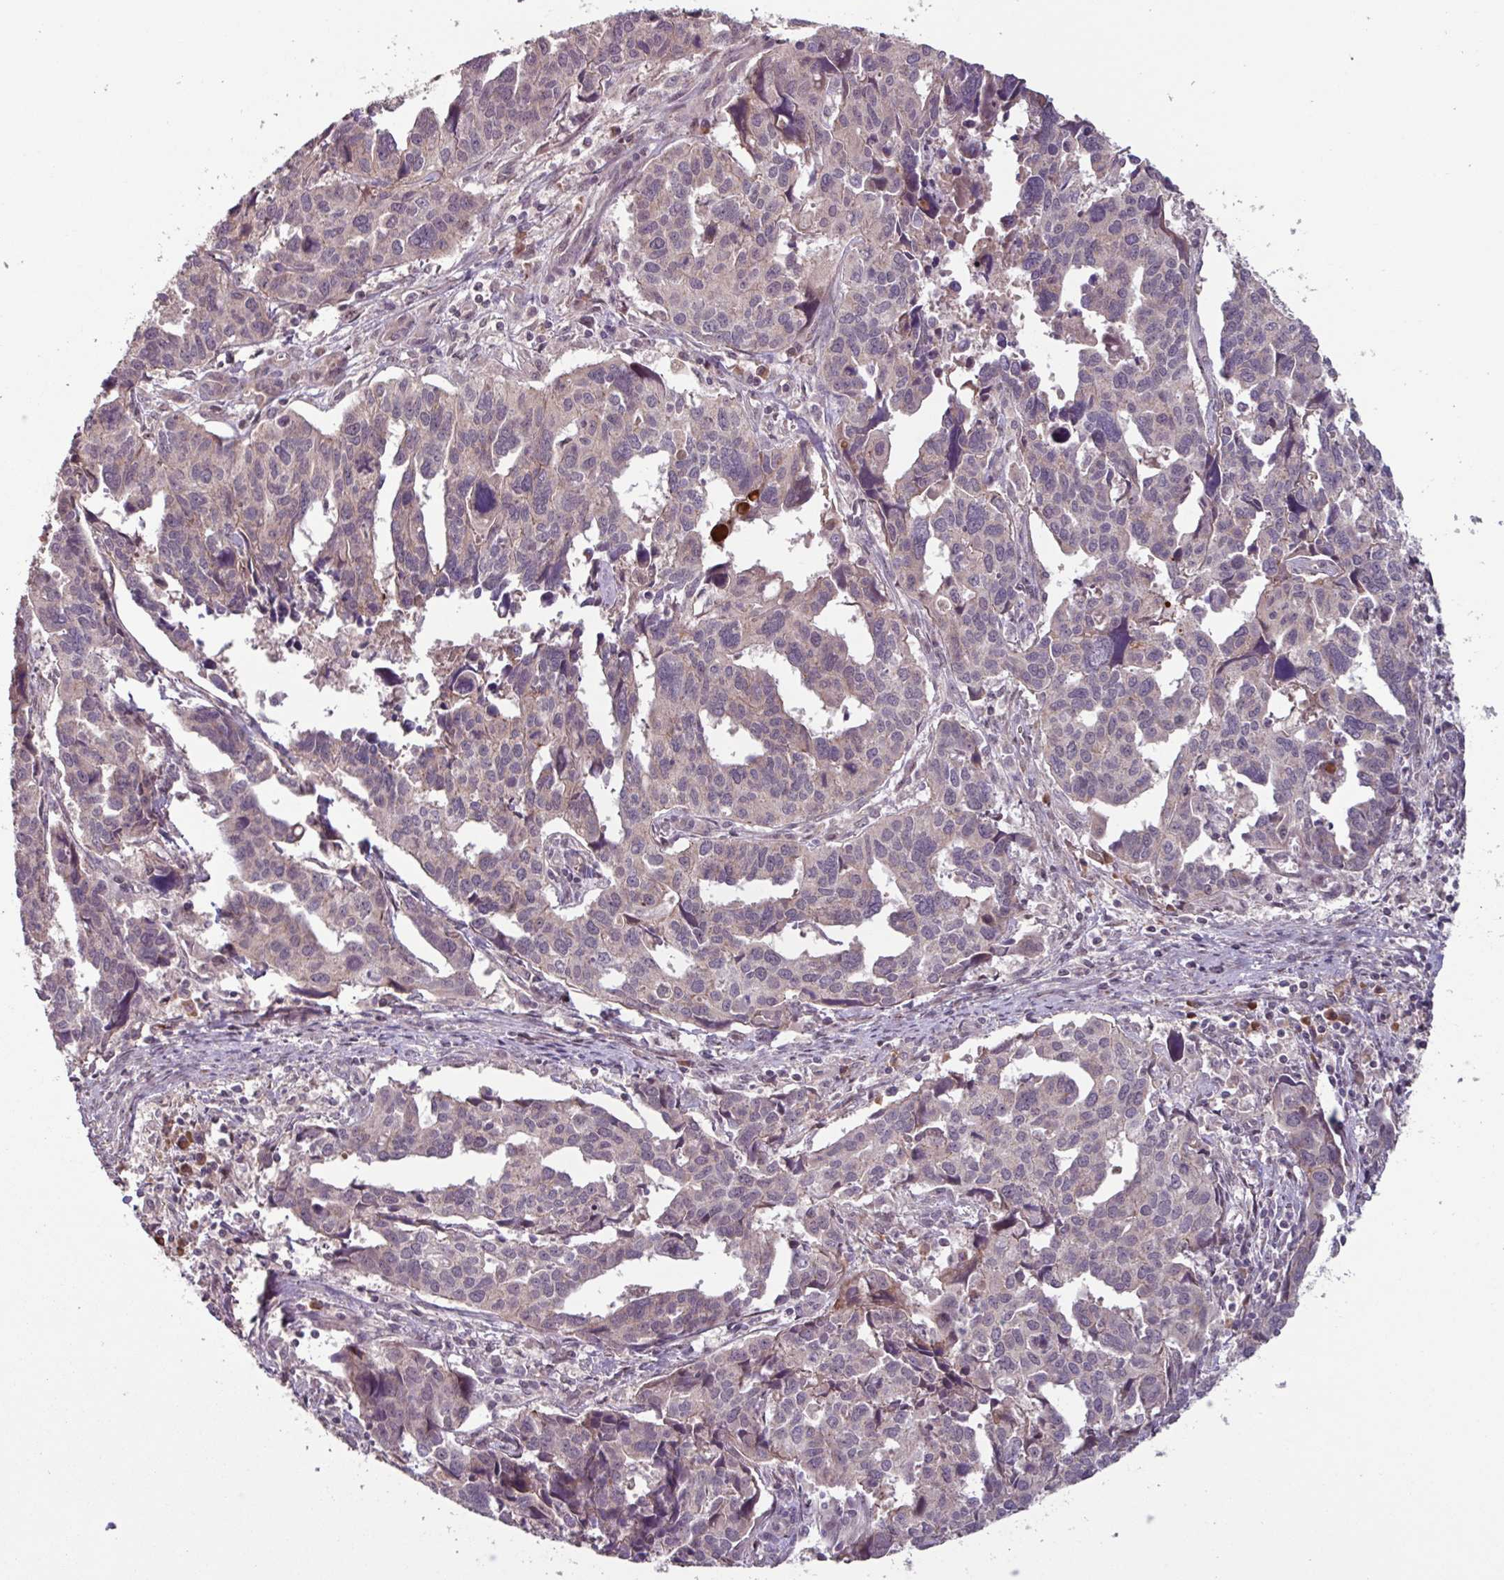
{"staining": {"intensity": "weak", "quantity": "<25%", "location": "cytoplasmic/membranous"}, "tissue": "endometrial cancer", "cell_type": "Tumor cells", "image_type": "cancer", "snomed": [{"axis": "morphology", "description": "Adenocarcinoma, NOS"}, {"axis": "topography", "description": "Endometrium"}], "caption": "Adenocarcinoma (endometrial) was stained to show a protein in brown. There is no significant positivity in tumor cells.", "gene": "TMEM88", "patient": {"sex": "female", "age": 73}}